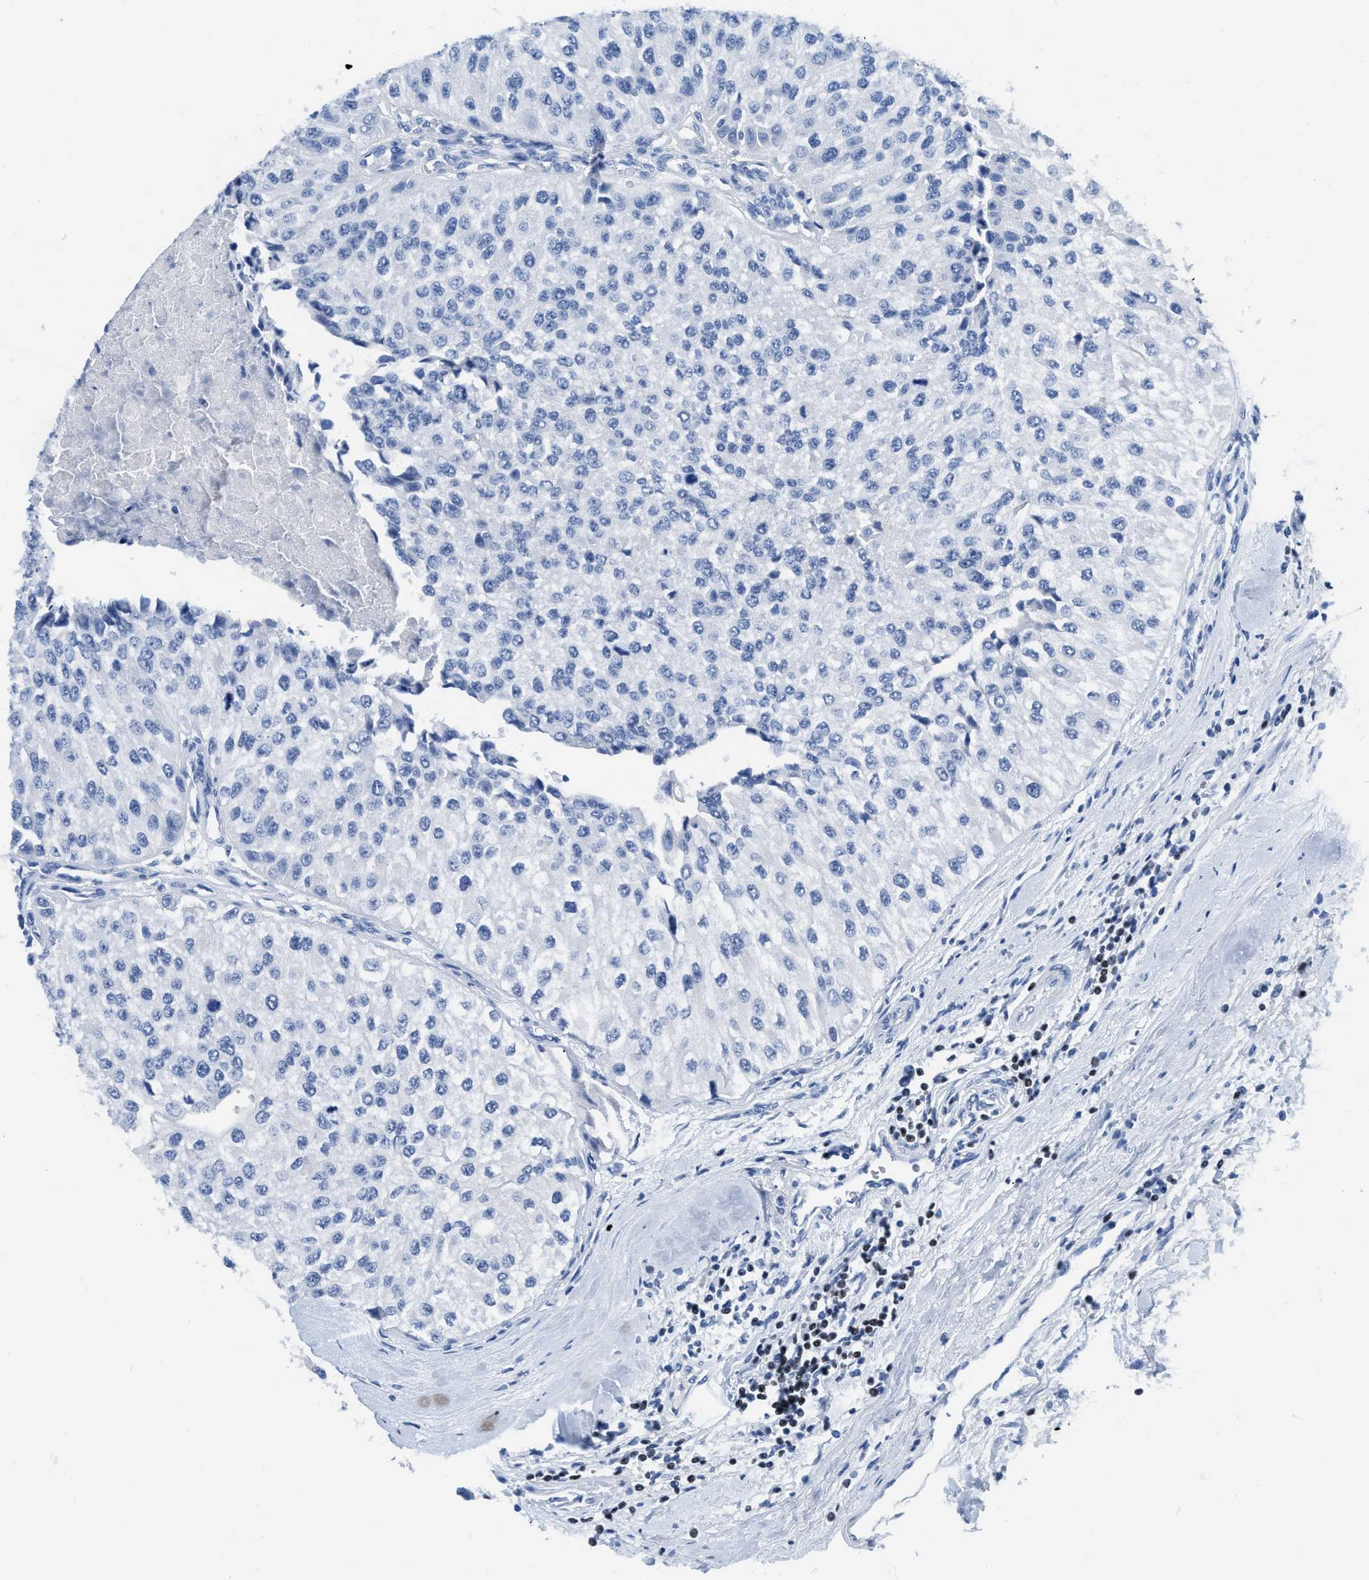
{"staining": {"intensity": "negative", "quantity": "none", "location": "none"}, "tissue": "urothelial cancer", "cell_type": "Tumor cells", "image_type": "cancer", "snomed": [{"axis": "morphology", "description": "Urothelial carcinoma, High grade"}, {"axis": "topography", "description": "Kidney"}, {"axis": "topography", "description": "Urinary bladder"}], "caption": "Immunohistochemical staining of urothelial carcinoma (high-grade) displays no significant positivity in tumor cells.", "gene": "TCF7", "patient": {"sex": "male", "age": 77}}